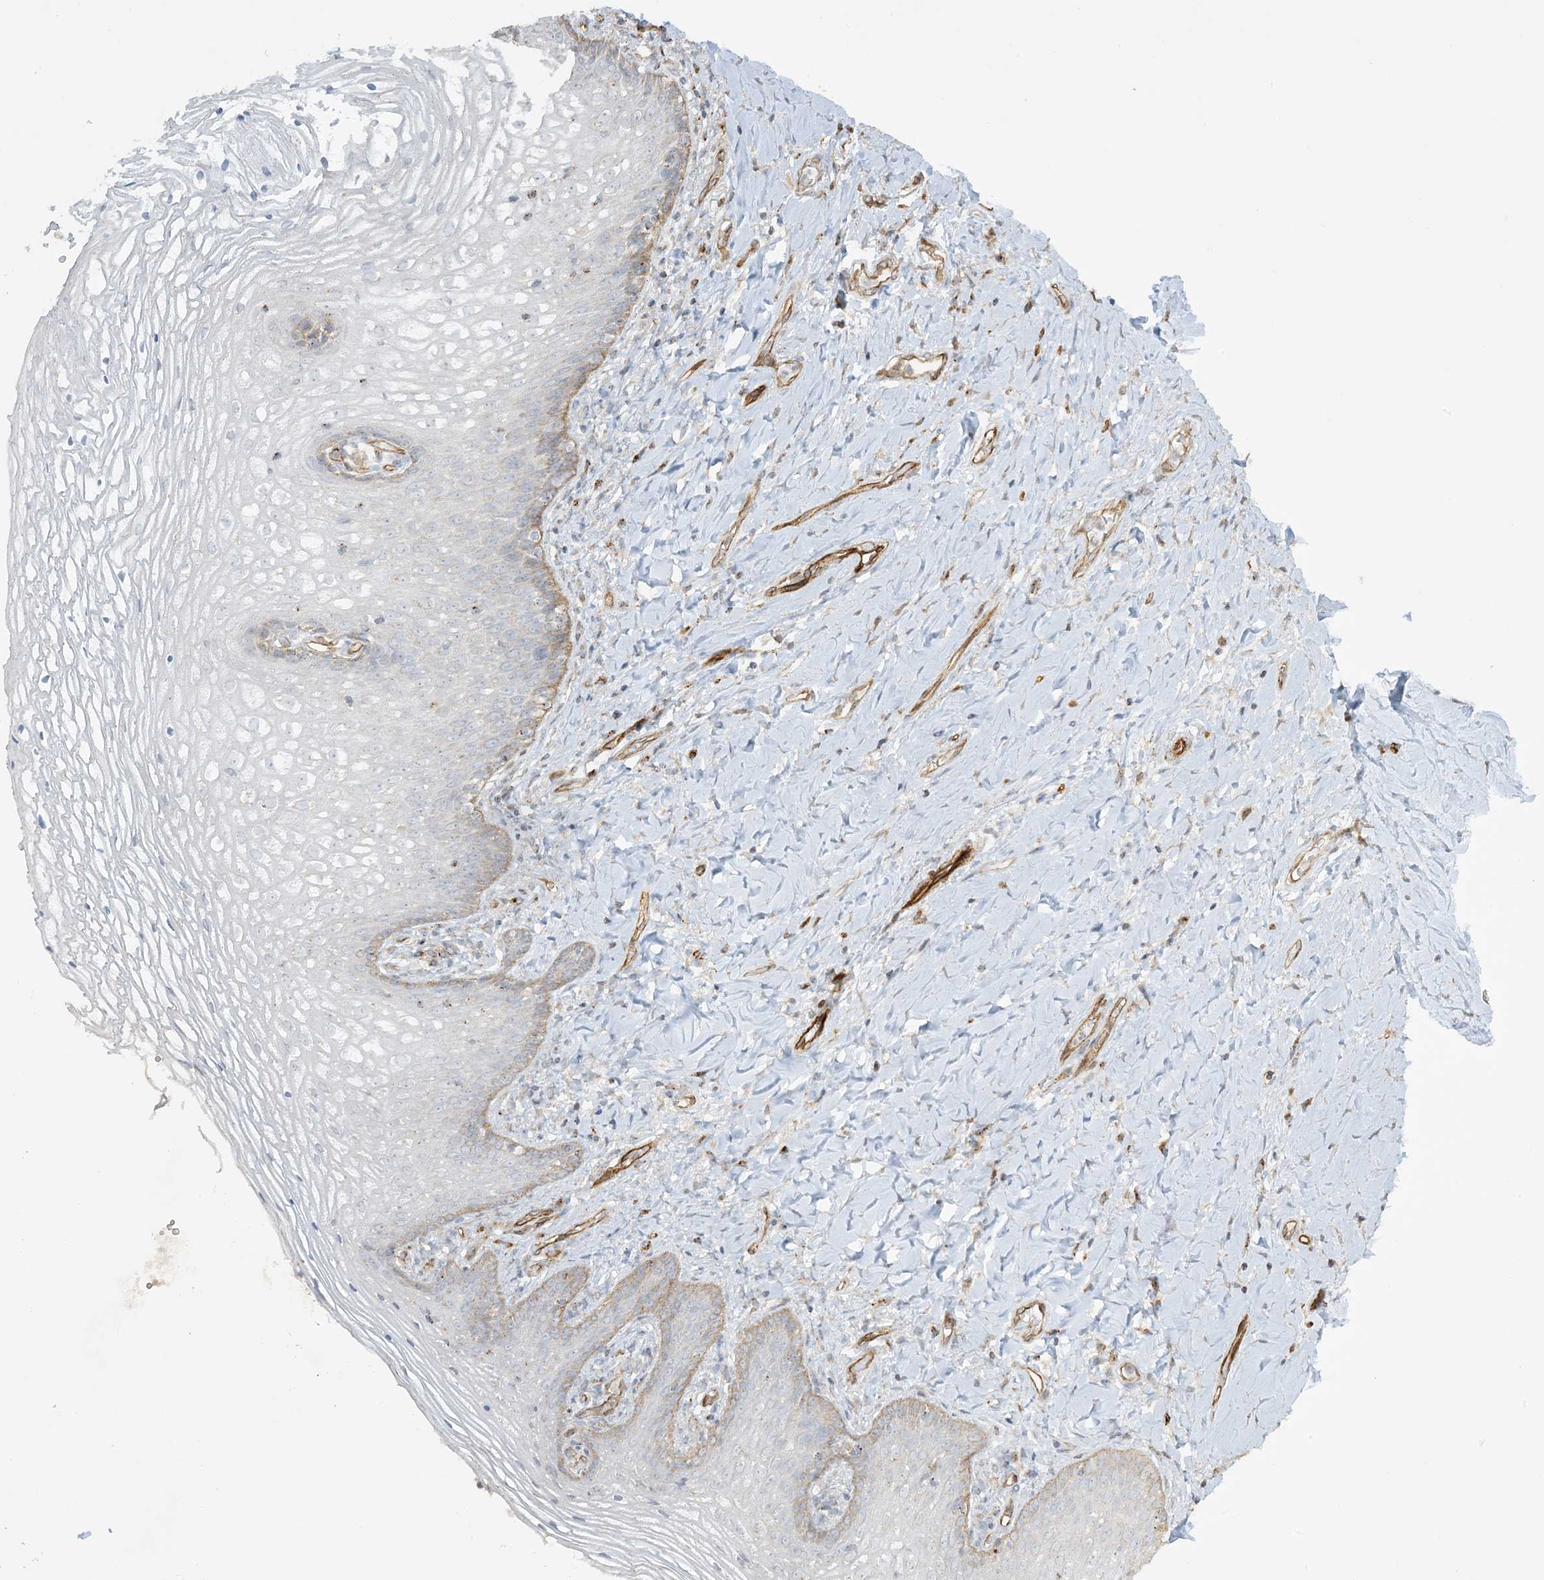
{"staining": {"intensity": "weak", "quantity": "<25%", "location": "cytoplasmic/membranous"}, "tissue": "vagina", "cell_type": "Squamous epithelial cells", "image_type": "normal", "snomed": [{"axis": "morphology", "description": "Normal tissue, NOS"}, {"axis": "topography", "description": "Vagina"}], "caption": "The IHC image has no significant expression in squamous epithelial cells of vagina. (DAB (3,3'-diaminobenzidine) immunohistochemistry (IHC), high magnification).", "gene": "AGA", "patient": {"sex": "female", "age": 60}}